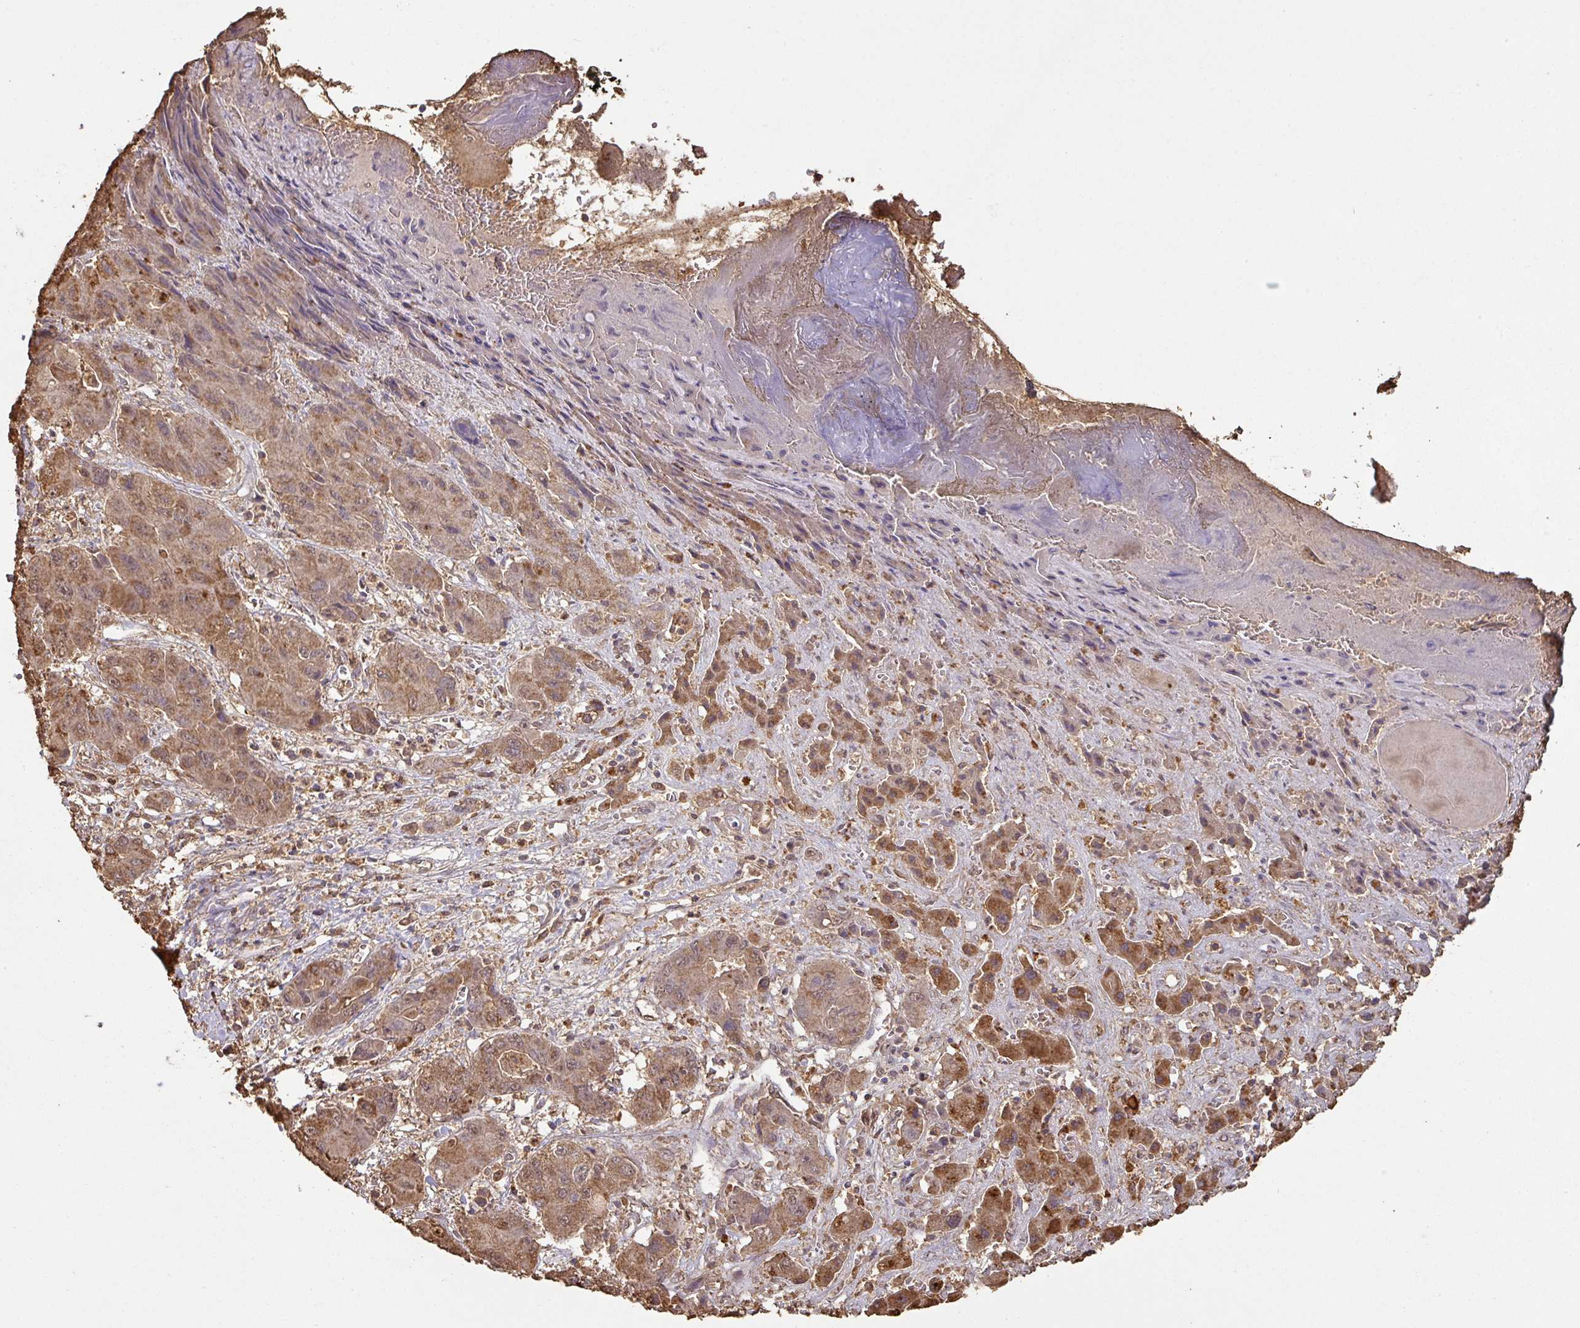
{"staining": {"intensity": "moderate", "quantity": ">75%", "location": "cytoplasmic/membranous"}, "tissue": "liver cancer", "cell_type": "Tumor cells", "image_type": "cancer", "snomed": [{"axis": "morphology", "description": "Cholangiocarcinoma"}, {"axis": "topography", "description": "Liver"}], "caption": "The immunohistochemical stain highlights moderate cytoplasmic/membranous positivity in tumor cells of liver cancer (cholangiocarcinoma) tissue. Using DAB (3,3'-diaminobenzidine) (brown) and hematoxylin (blue) stains, captured at high magnification using brightfield microscopy.", "gene": "ATAT1", "patient": {"sex": "male", "age": 67}}